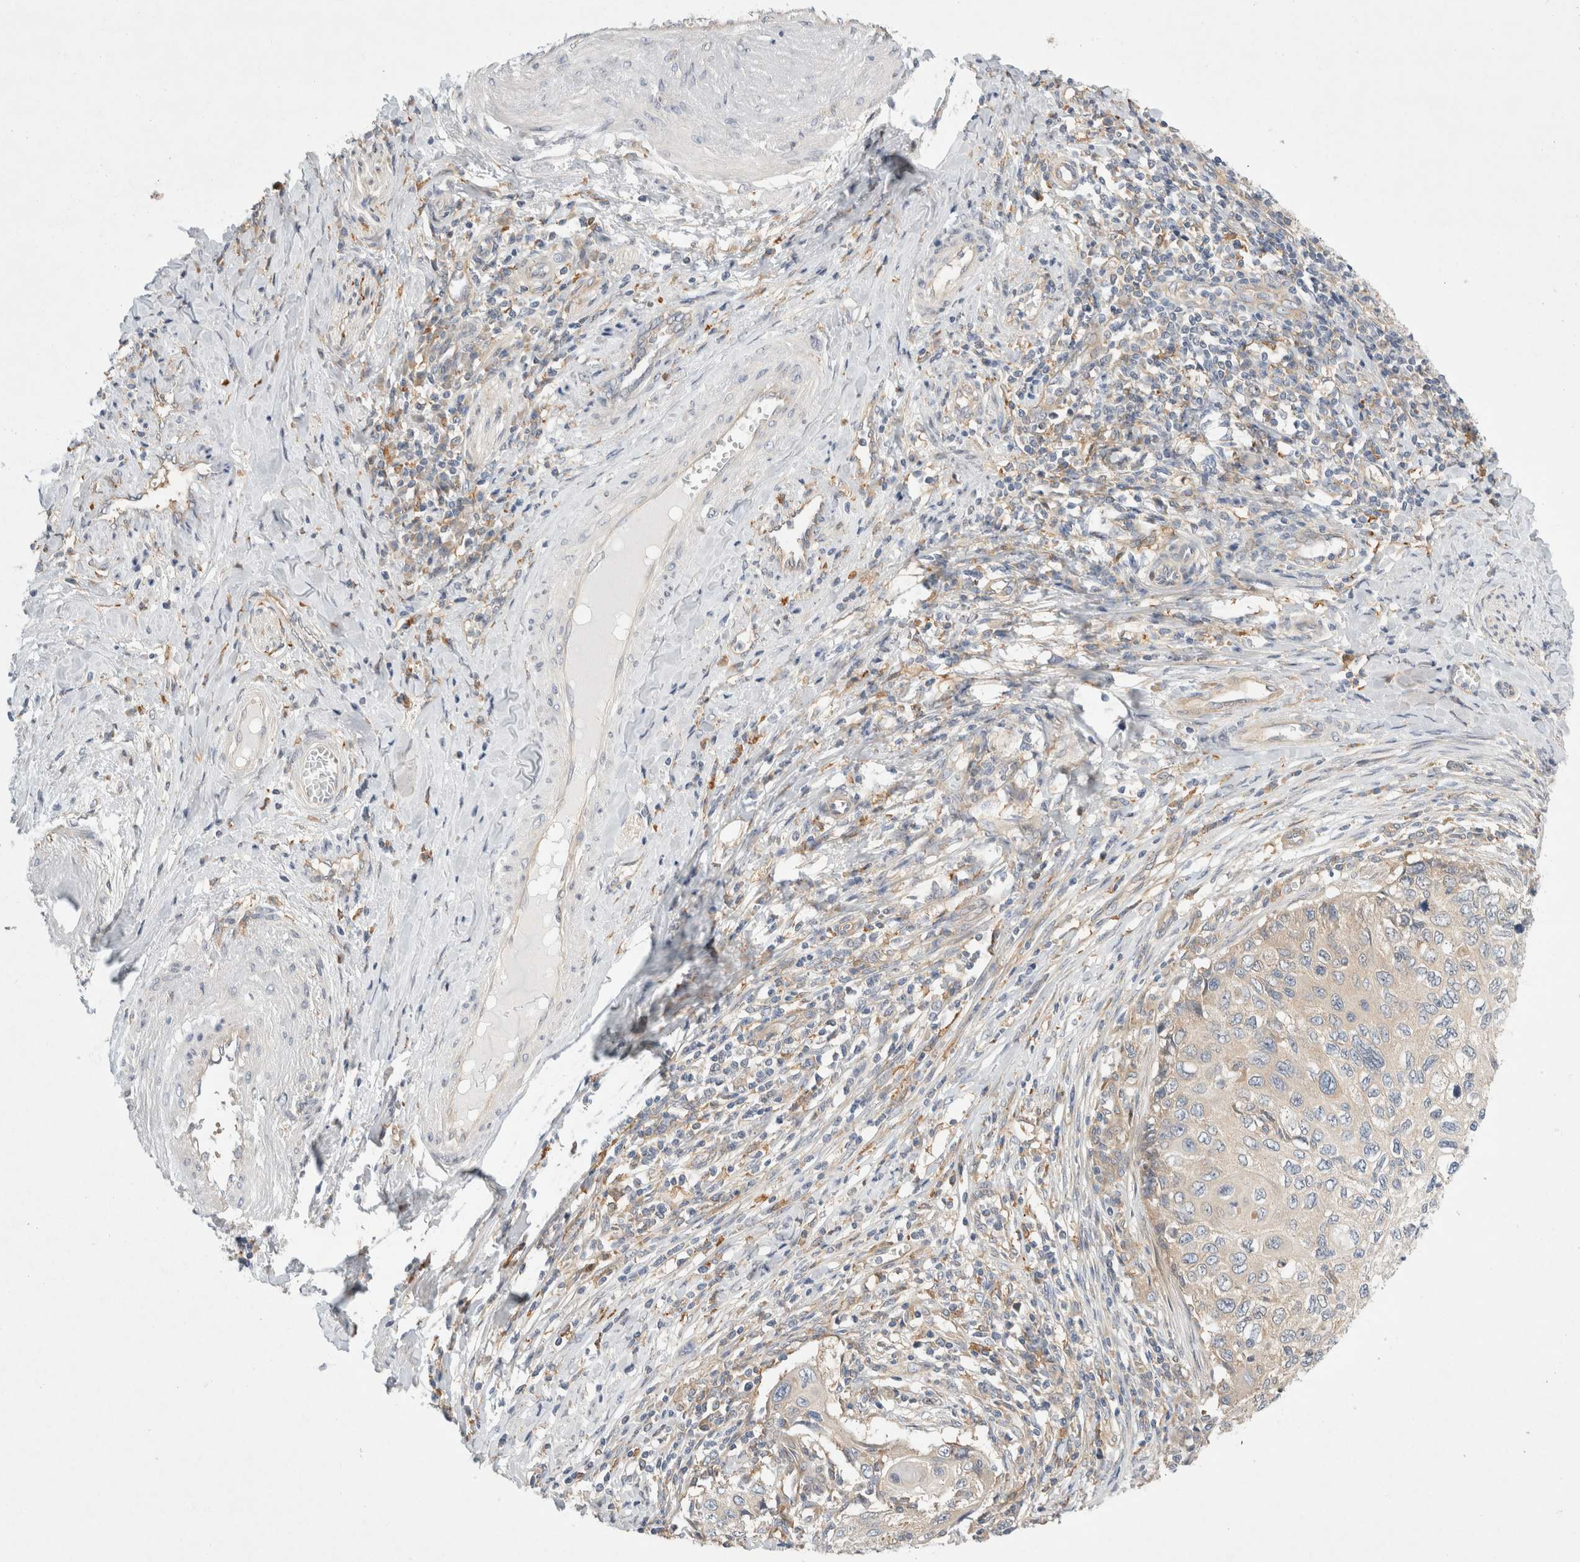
{"staining": {"intensity": "weak", "quantity": ">75%", "location": "cytoplasmic/membranous,nuclear"}, "tissue": "cervical cancer", "cell_type": "Tumor cells", "image_type": "cancer", "snomed": [{"axis": "morphology", "description": "Squamous cell carcinoma, NOS"}, {"axis": "topography", "description": "Cervix"}], "caption": "A photomicrograph showing weak cytoplasmic/membranous and nuclear positivity in approximately >75% of tumor cells in squamous cell carcinoma (cervical), as visualized by brown immunohistochemical staining.", "gene": "CDCA7L", "patient": {"sex": "female", "age": 70}}